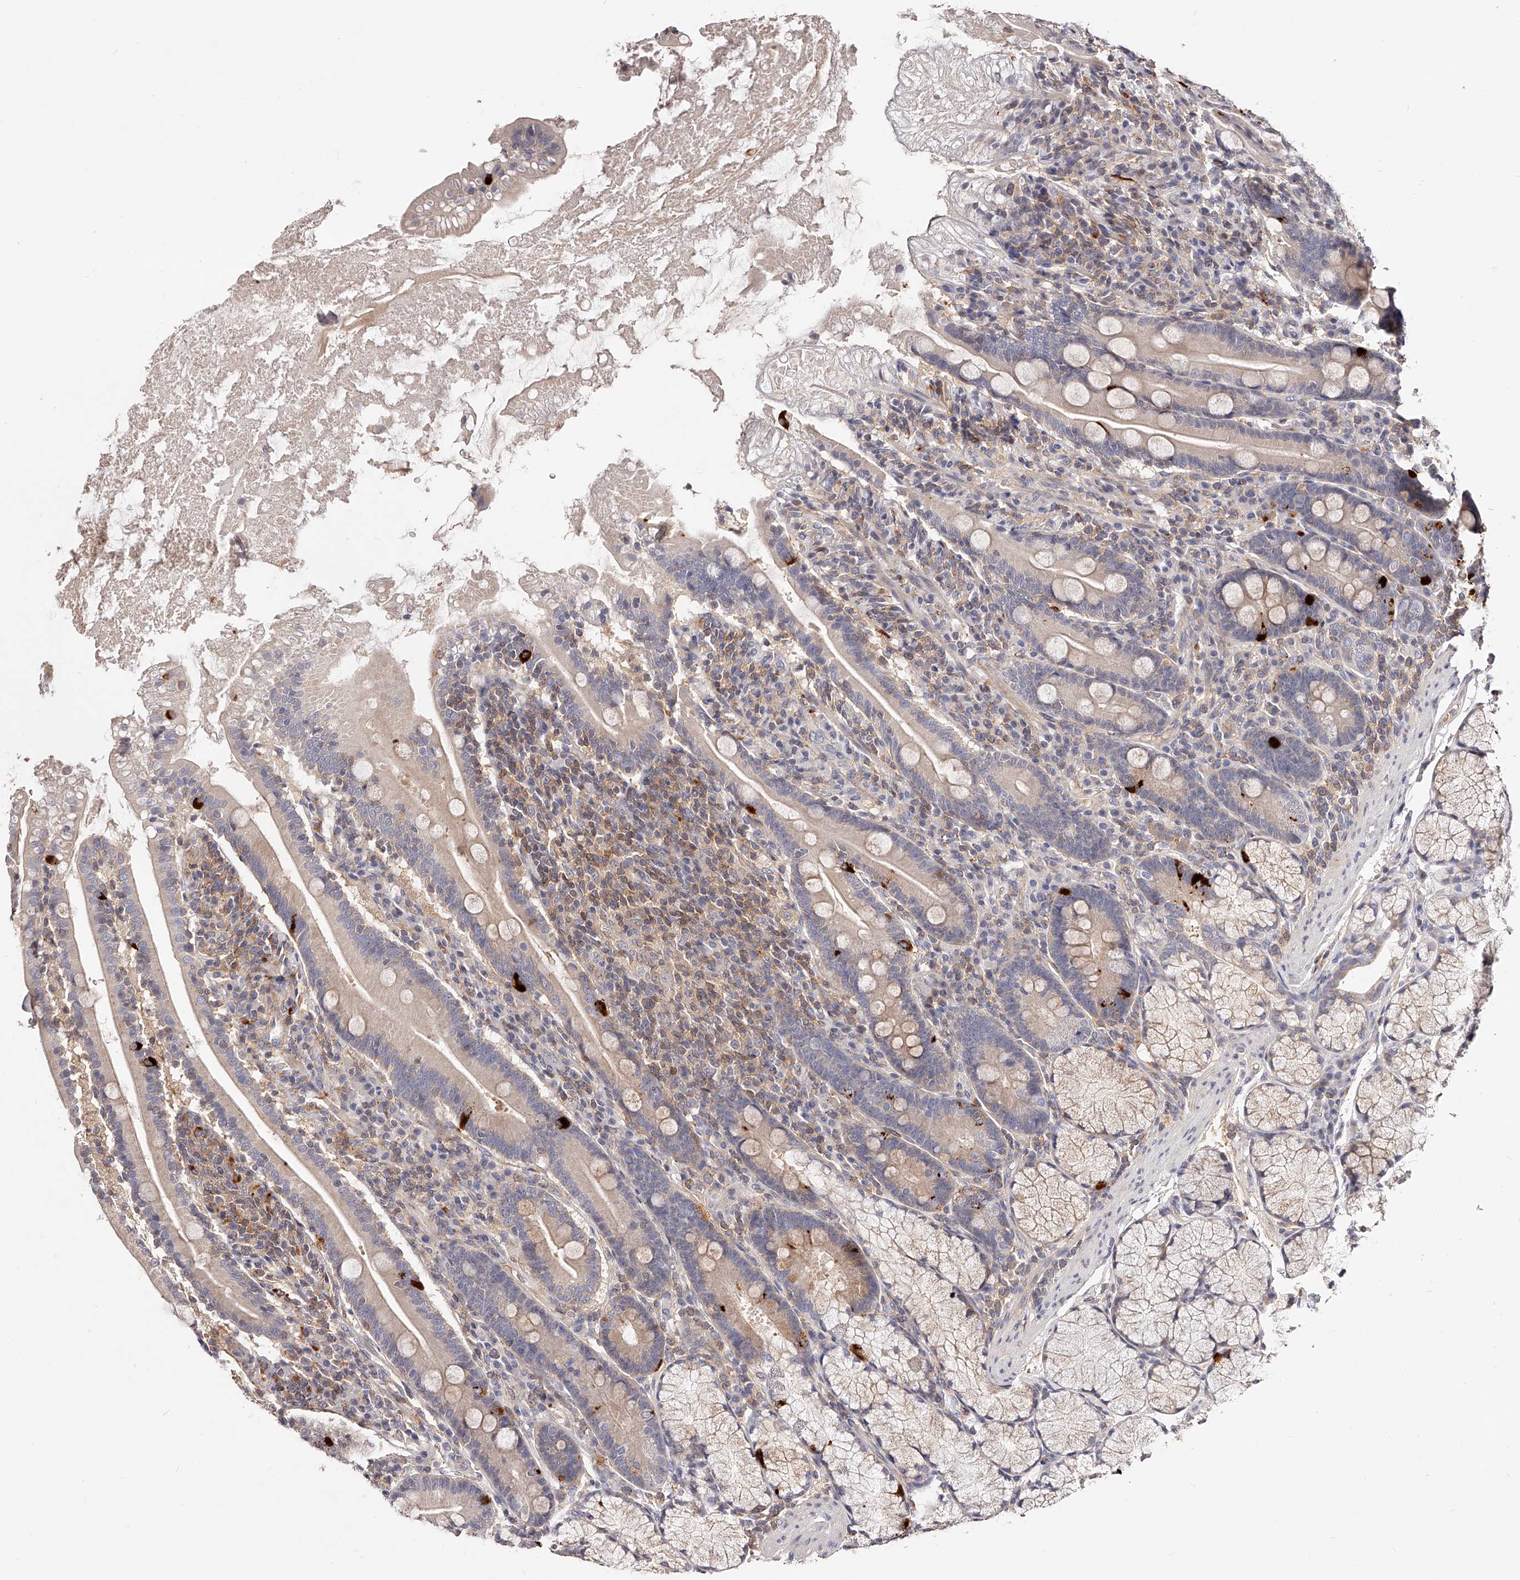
{"staining": {"intensity": "strong", "quantity": "<25%", "location": "cytoplasmic/membranous"}, "tissue": "duodenum", "cell_type": "Glandular cells", "image_type": "normal", "snomed": [{"axis": "morphology", "description": "Normal tissue, NOS"}, {"axis": "topography", "description": "Duodenum"}], "caption": "The photomicrograph exhibits immunohistochemical staining of unremarkable duodenum. There is strong cytoplasmic/membranous positivity is present in approximately <25% of glandular cells. The staining is performed using DAB (3,3'-diaminobenzidine) brown chromogen to label protein expression. The nuclei are counter-stained blue using hematoxylin.", "gene": "PHACTR1", "patient": {"sex": "male", "age": 35}}